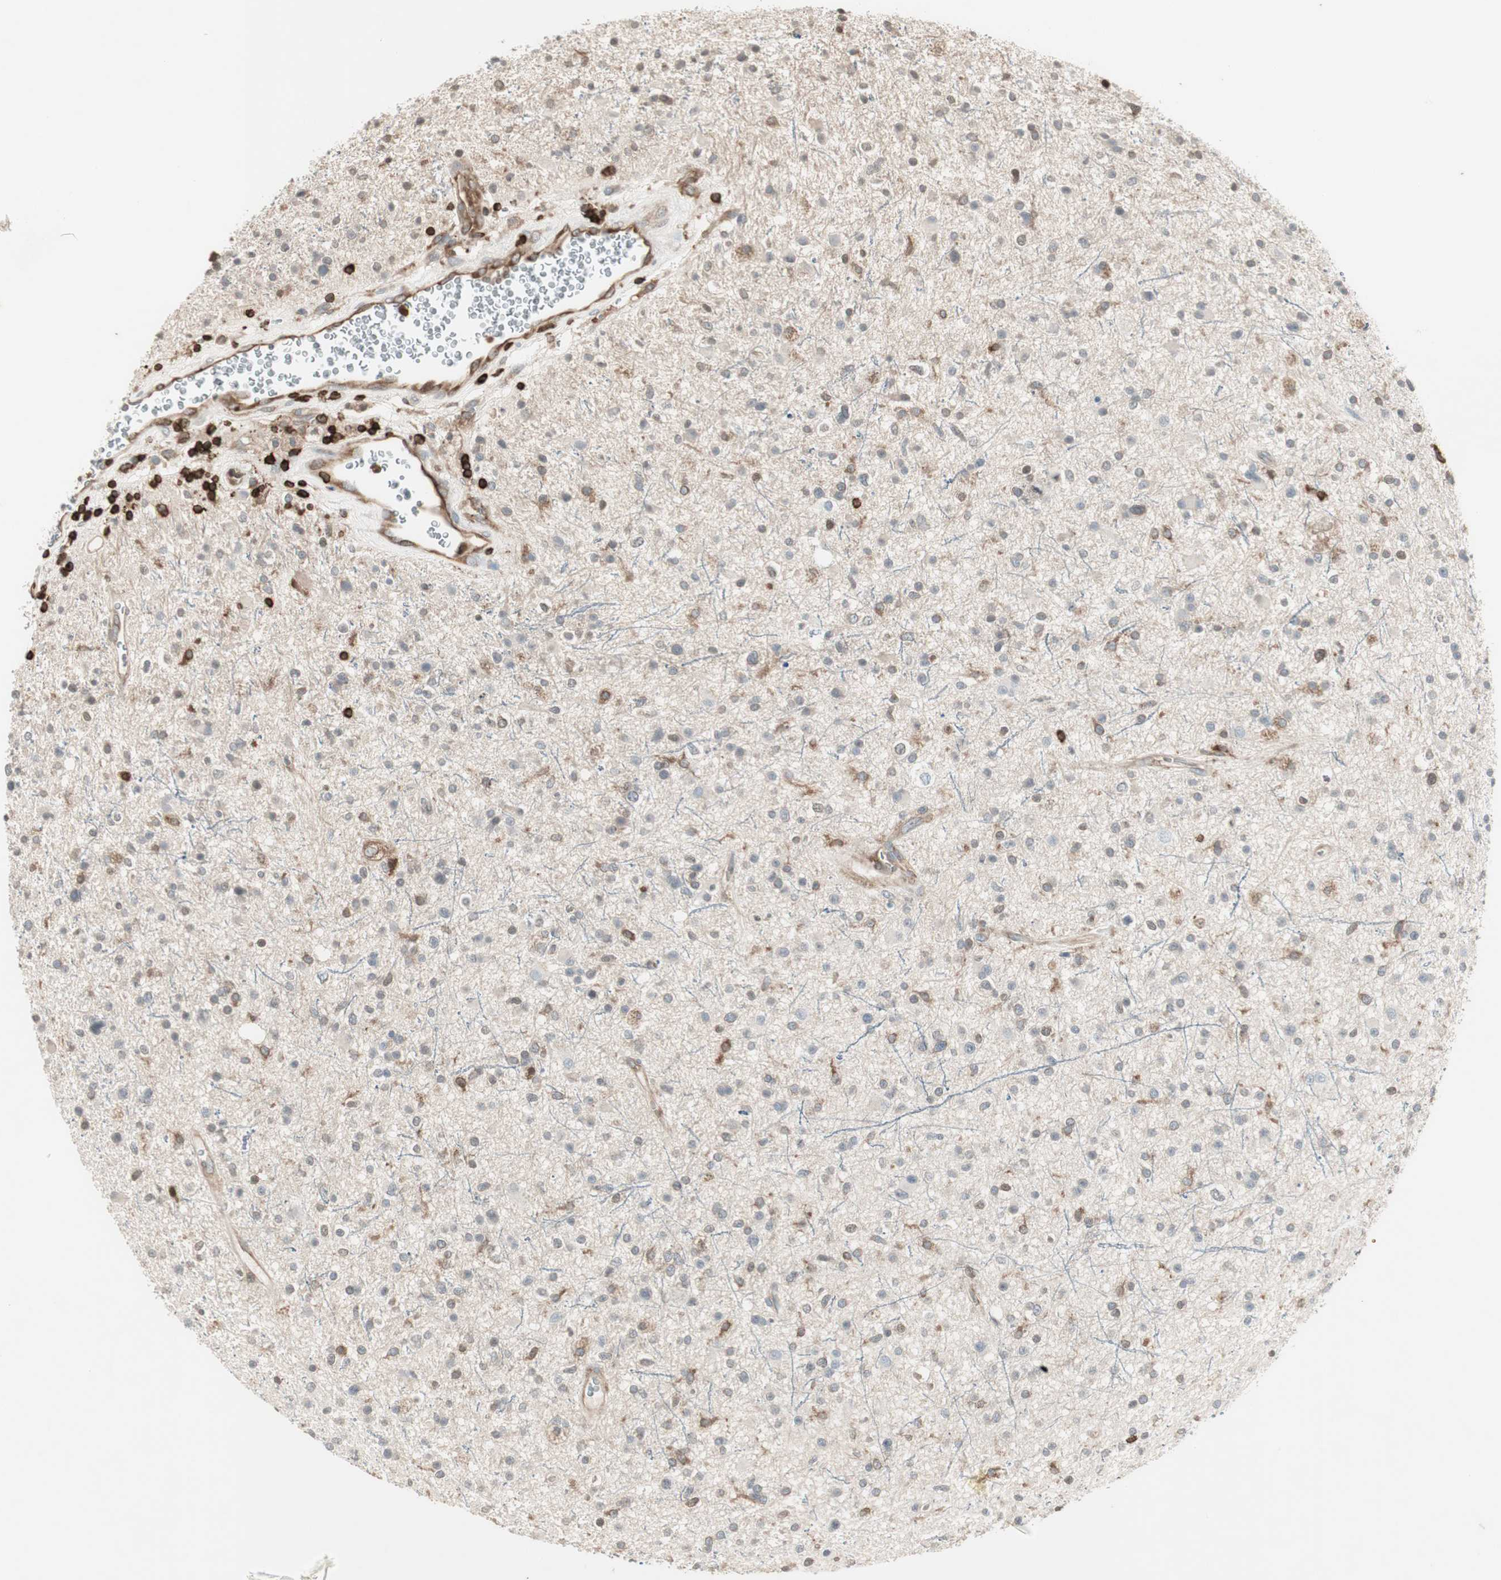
{"staining": {"intensity": "negative", "quantity": "none", "location": "none"}, "tissue": "glioma", "cell_type": "Tumor cells", "image_type": "cancer", "snomed": [{"axis": "morphology", "description": "Glioma, malignant, High grade"}, {"axis": "topography", "description": "Brain"}], "caption": "Immunohistochemical staining of high-grade glioma (malignant) reveals no significant positivity in tumor cells.", "gene": "ARHGEF1", "patient": {"sex": "male", "age": 33}}